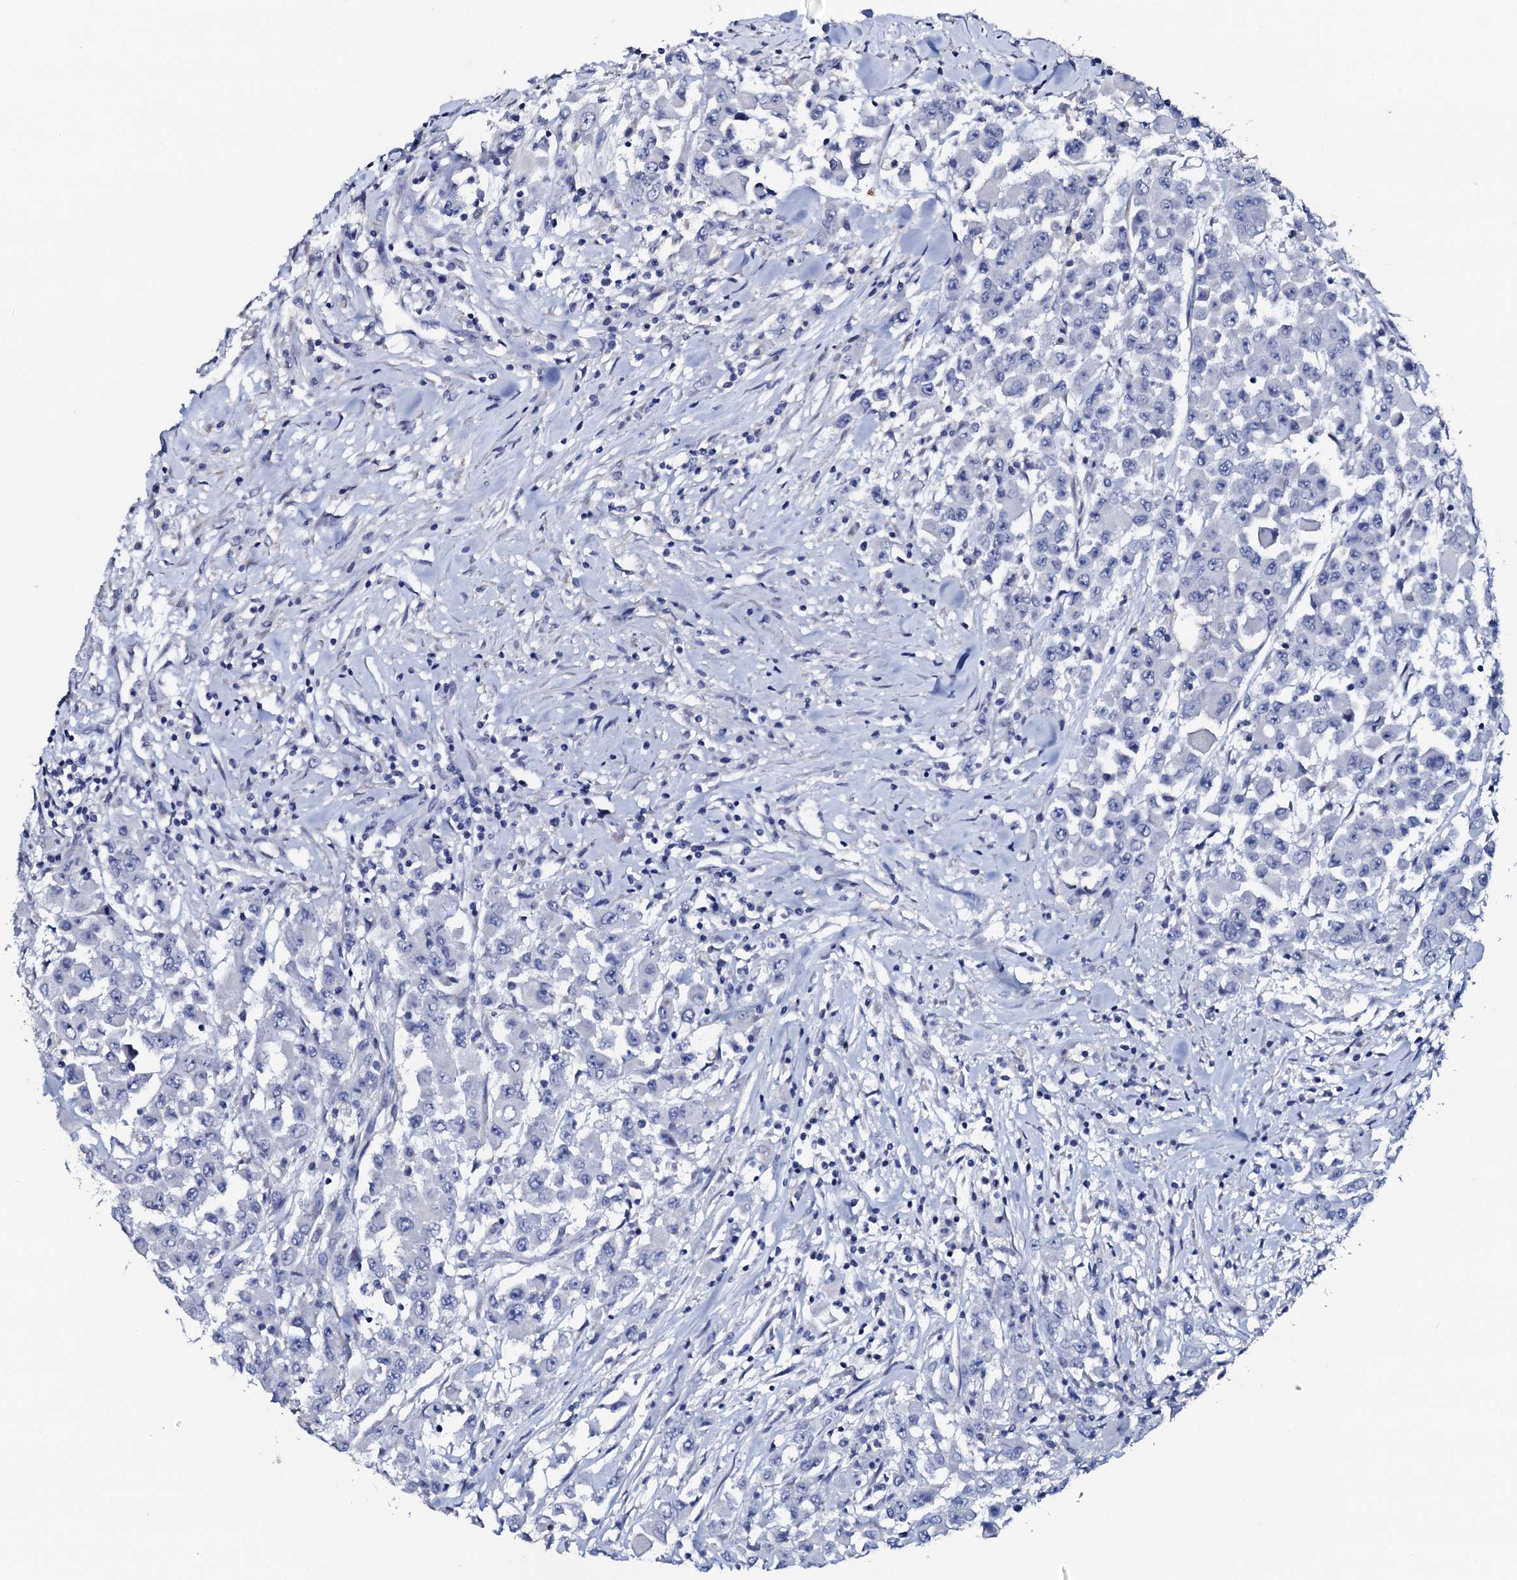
{"staining": {"intensity": "negative", "quantity": "none", "location": "none"}, "tissue": "colorectal cancer", "cell_type": "Tumor cells", "image_type": "cancer", "snomed": [{"axis": "morphology", "description": "Adenocarcinoma, NOS"}, {"axis": "topography", "description": "Colon"}], "caption": "Tumor cells show no significant positivity in adenocarcinoma (colorectal). (Brightfield microscopy of DAB (3,3'-diaminobenzidine) immunohistochemistry at high magnification).", "gene": "AMER2", "patient": {"sex": "male", "age": 51}}